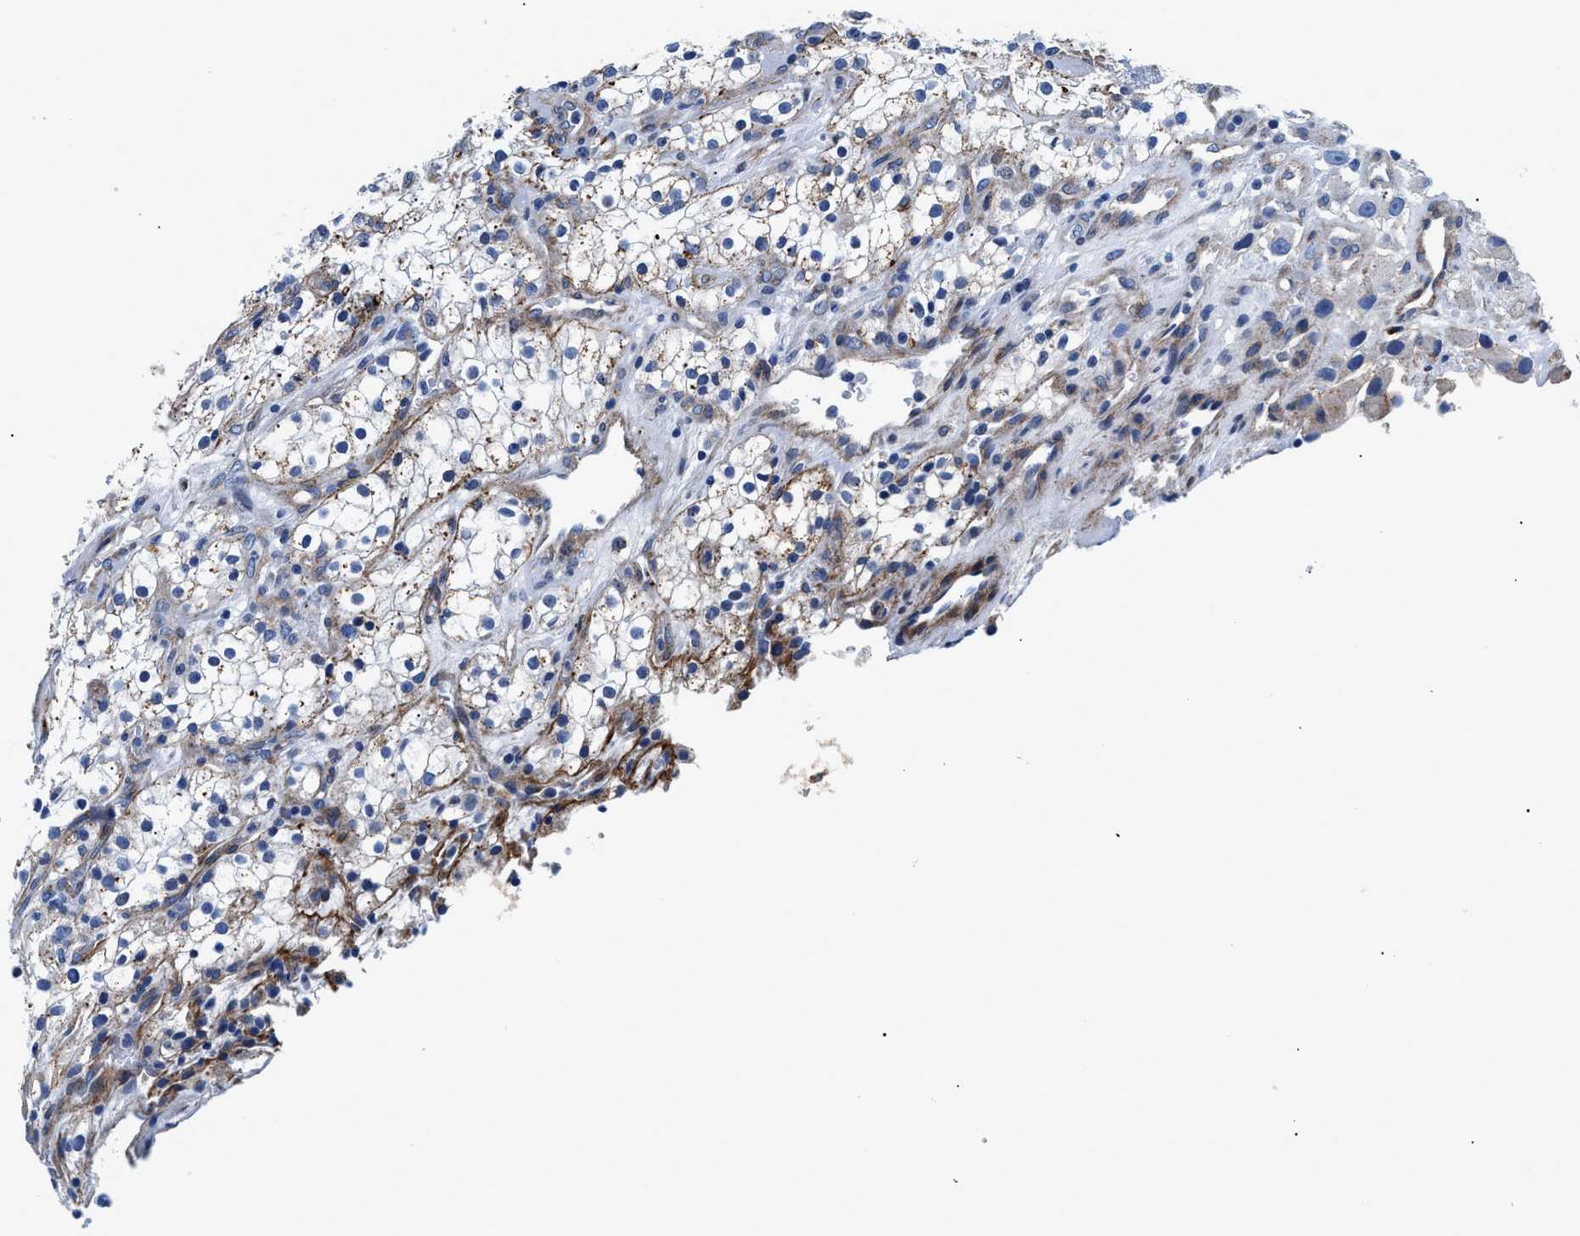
{"staining": {"intensity": "moderate", "quantity": "25%-75%", "location": "cytoplasmic/membranous"}, "tissue": "renal cancer", "cell_type": "Tumor cells", "image_type": "cancer", "snomed": [{"axis": "morphology", "description": "Adenocarcinoma, NOS"}, {"axis": "topography", "description": "Kidney"}], "caption": "Protein staining of adenocarcinoma (renal) tissue displays moderate cytoplasmic/membranous staining in approximately 25%-75% of tumor cells. The staining was performed using DAB (3,3'-diaminobenzidine), with brown indicating positive protein expression. Nuclei are stained blue with hematoxylin.", "gene": "DAG1", "patient": {"sex": "female", "age": 52}}